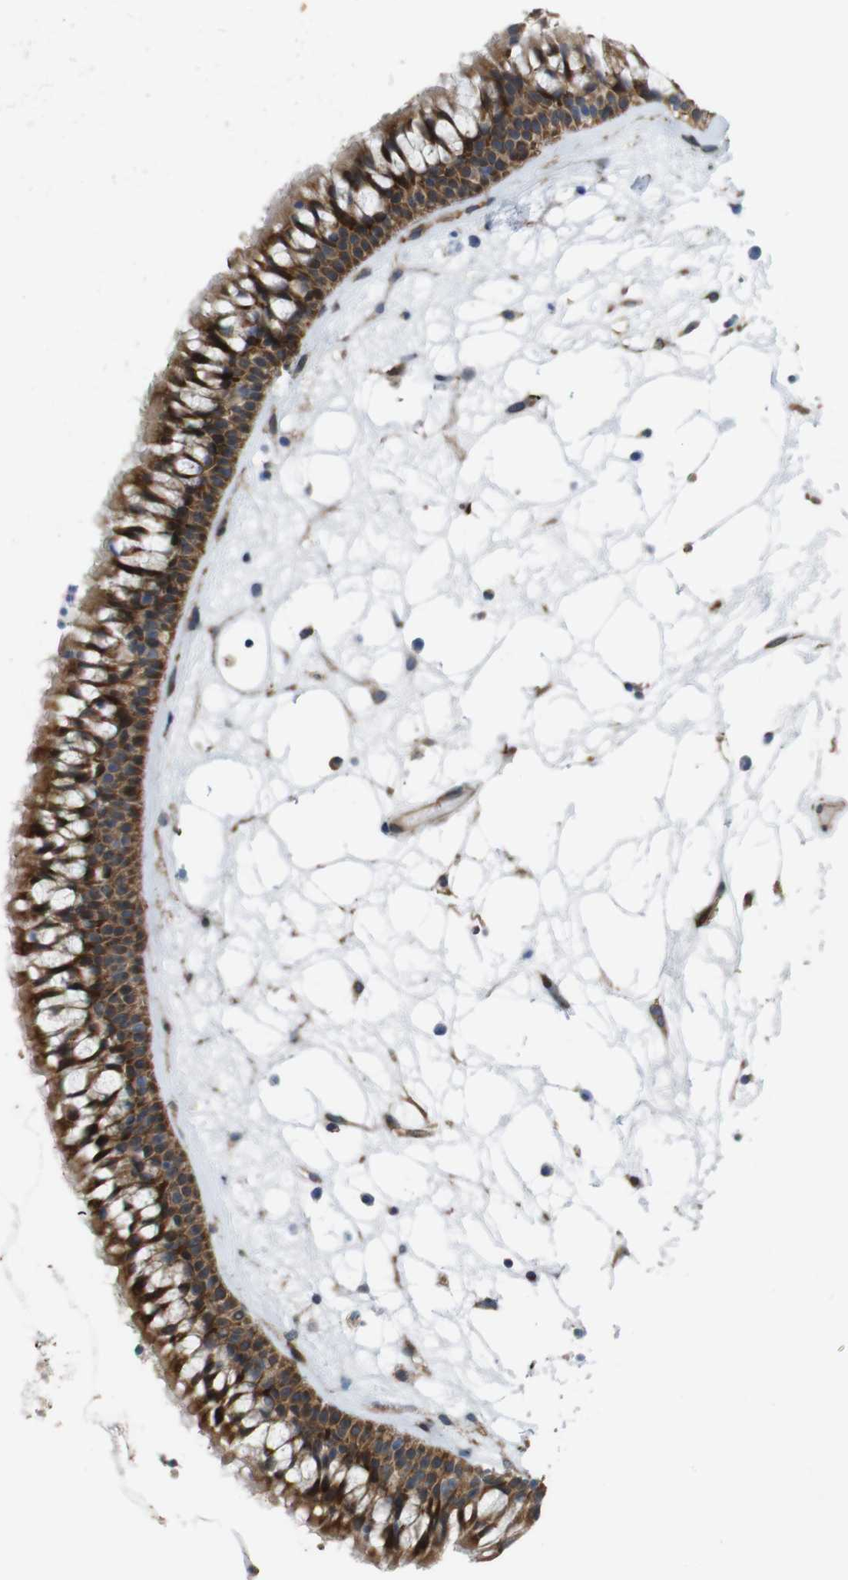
{"staining": {"intensity": "moderate", "quantity": ">75%", "location": "cytoplasmic/membranous"}, "tissue": "nasopharynx", "cell_type": "Respiratory epithelial cells", "image_type": "normal", "snomed": [{"axis": "morphology", "description": "Normal tissue, NOS"}, {"axis": "morphology", "description": "Inflammation, NOS"}, {"axis": "topography", "description": "Nasopharynx"}], "caption": "IHC of unremarkable nasopharynx demonstrates medium levels of moderate cytoplasmic/membranous positivity in about >75% of respiratory epithelial cells.", "gene": "PCOLCE2", "patient": {"sex": "male", "age": 48}}